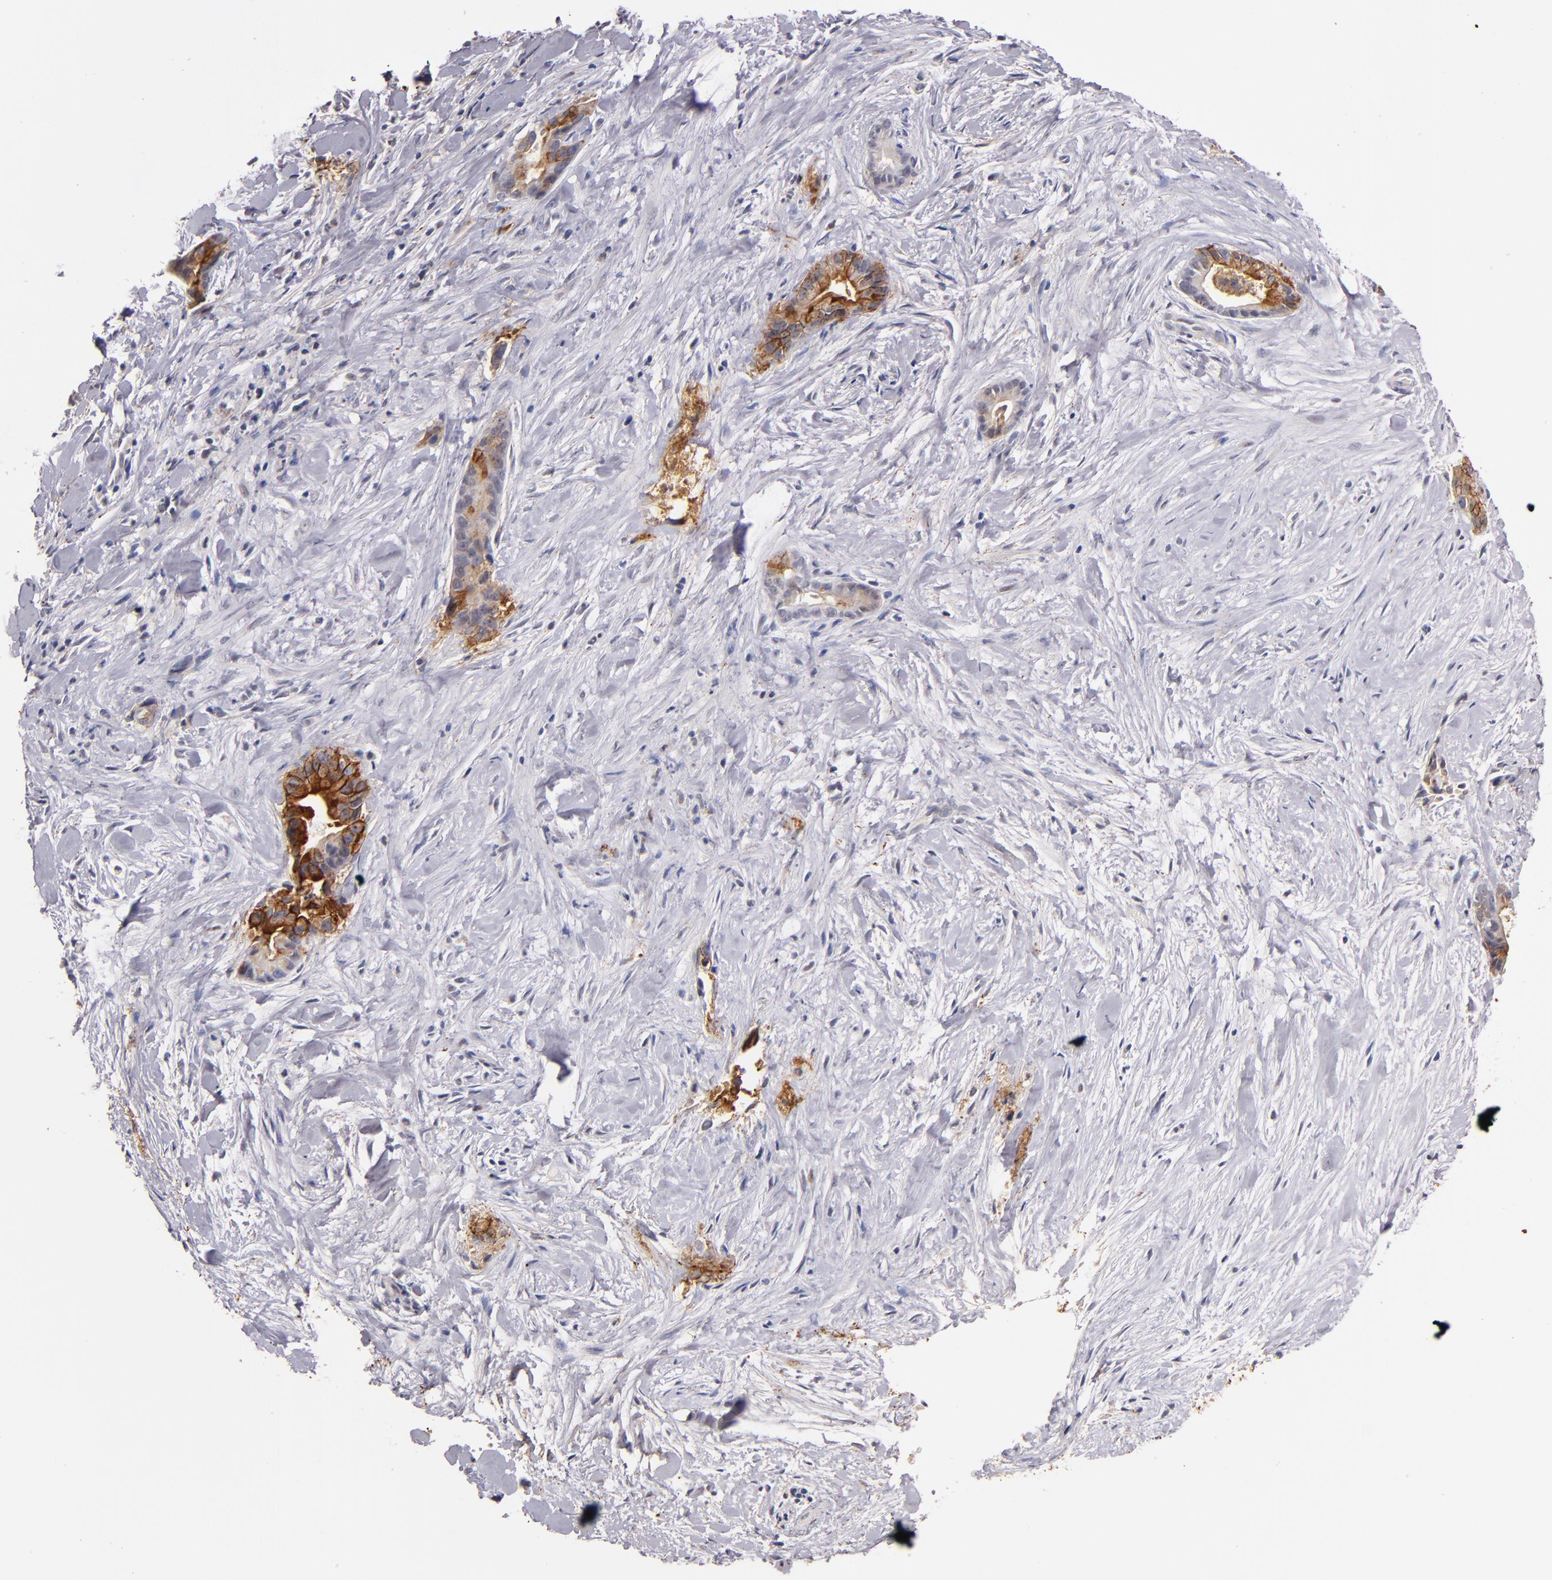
{"staining": {"intensity": "strong", "quantity": ">75%", "location": "cytoplasmic/membranous"}, "tissue": "liver cancer", "cell_type": "Tumor cells", "image_type": "cancer", "snomed": [{"axis": "morphology", "description": "Cholangiocarcinoma"}, {"axis": "topography", "description": "Liver"}], "caption": "This is an image of immunohistochemistry (IHC) staining of liver cancer (cholangiocarcinoma), which shows strong positivity in the cytoplasmic/membranous of tumor cells.", "gene": "SYP", "patient": {"sex": "female", "age": 55}}